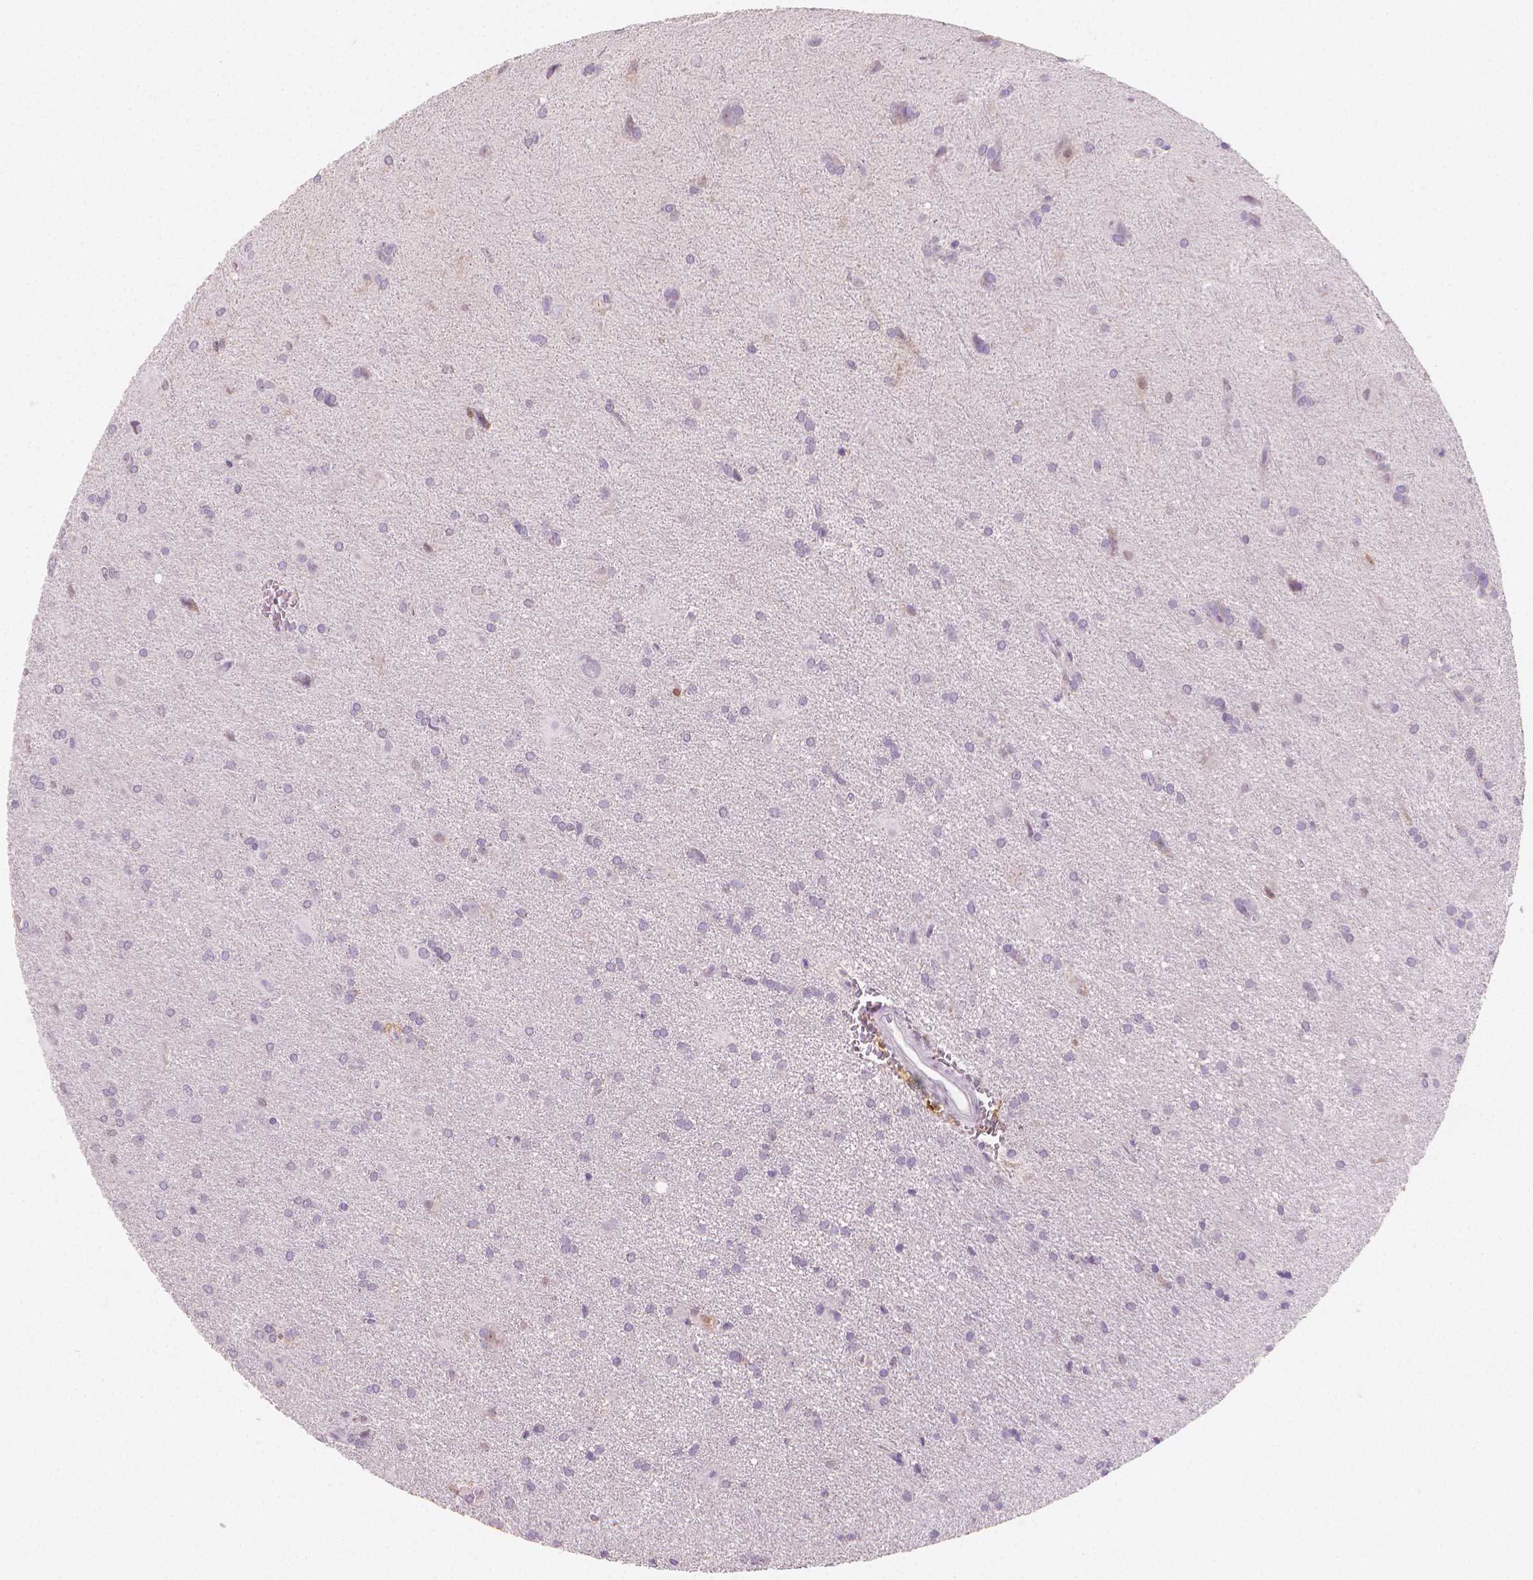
{"staining": {"intensity": "negative", "quantity": "none", "location": "none"}, "tissue": "glioma", "cell_type": "Tumor cells", "image_type": "cancer", "snomed": [{"axis": "morphology", "description": "Glioma, malignant, Low grade"}, {"axis": "topography", "description": "Brain"}], "caption": "This is a histopathology image of immunohistochemistry staining of low-grade glioma (malignant), which shows no positivity in tumor cells.", "gene": "TNFAIP2", "patient": {"sex": "male", "age": 58}}